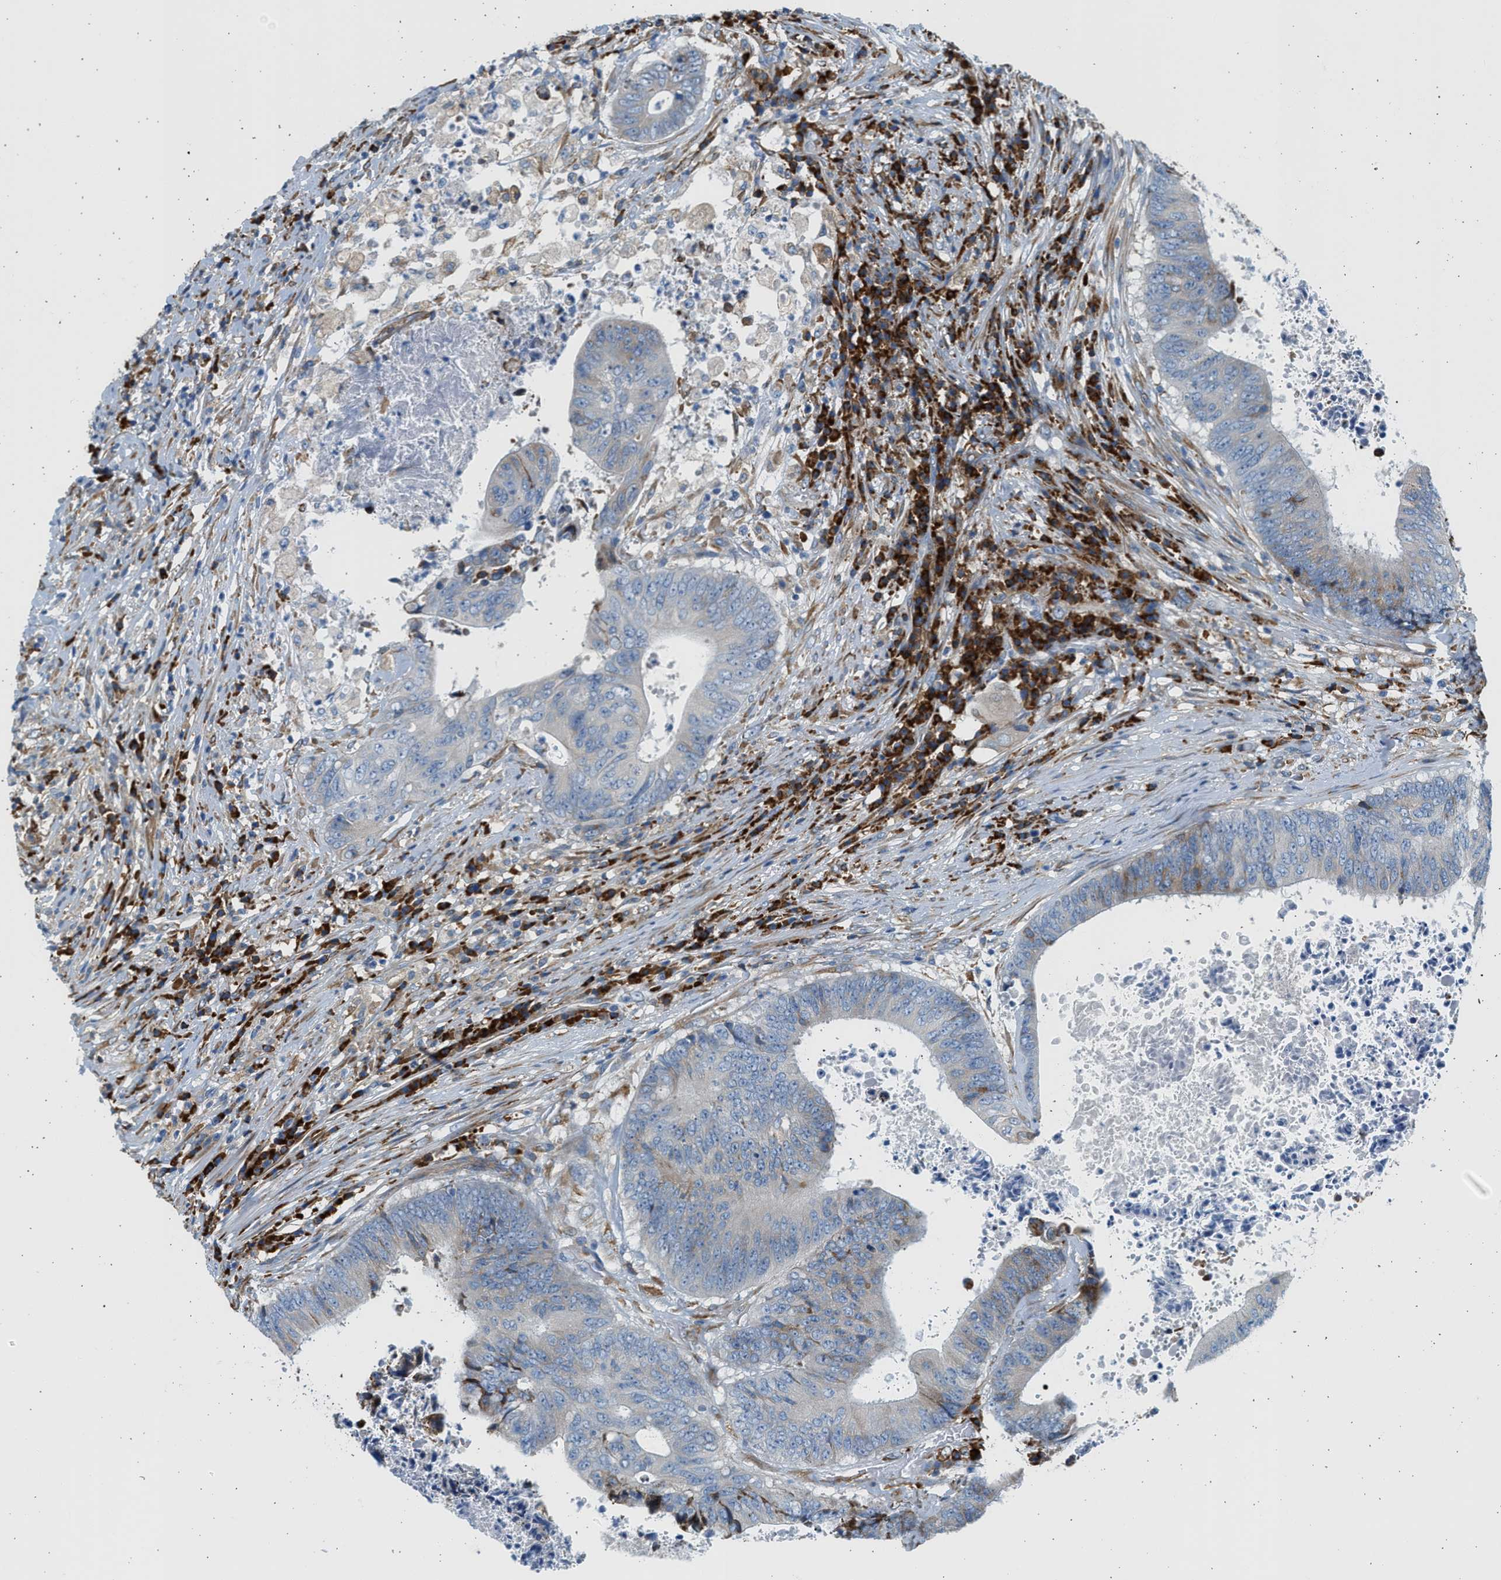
{"staining": {"intensity": "moderate", "quantity": "<25%", "location": "cytoplasmic/membranous"}, "tissue": "colorectal cancer", "cell_type": "Tumor cells", "image_type": "cancer", "snomed": [{"axis": "morphology", "description": "Adenocarcinoma, NOS"}, {"axis": "topography", "description": "Rectum"}], "caption": "Immunohistochemistry staining of adenocarcinoma (colorectal), which demonstrates low levels of moderate cytoplasmic/membranous positivity in approximately <25% of tumor cells indicating moderate cytoplasmic/membranous protein expression. The staining was performed using DAB (brown) for protein detection and nuclei were counterstained in hematoxylin (blue).", "gene": "CNTN6", "patient": {"sex": "male", "age": 72}}